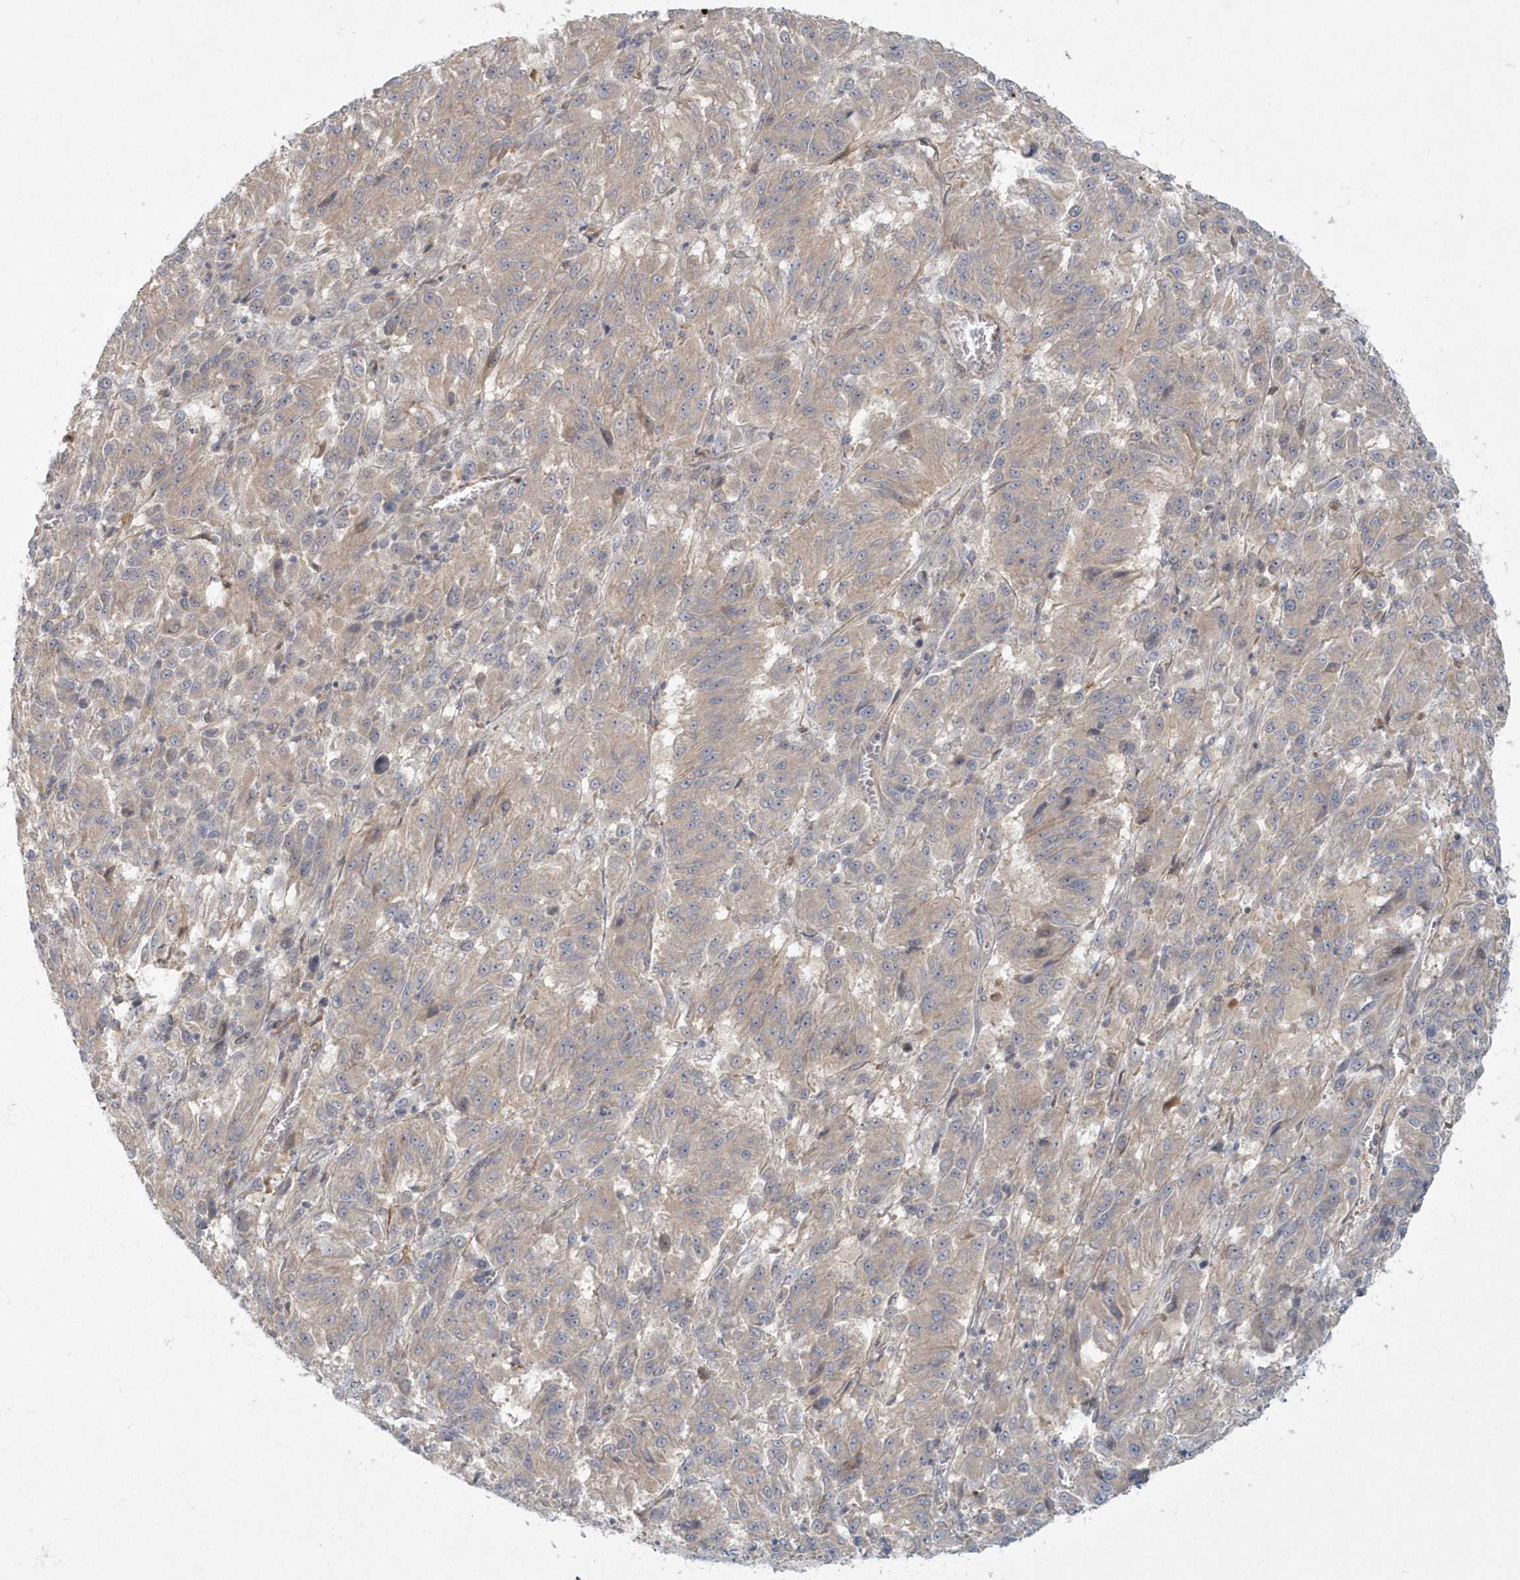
{"staining": {"intensity": "negative", "quantity": "none", "location": "none"}, "tissue": "melanoma", "cell_type": "Tumor cells", "image_type": "cancer", "snomed": [{"axis": "morphology", "description": "Malignant melanoma, Metastatic site"}, {"axis": "topography", "description": "Lung"}], "caption": "This micrograph is of malignant melanoma (metastatic site) stained with immunohistochemistry to label a protein in brown with the nuclei are counter-stained blue. There is no staining in tumor cells.", "gene": "ARHGEF38", "patient": {"sex": "male", "age": 64}}